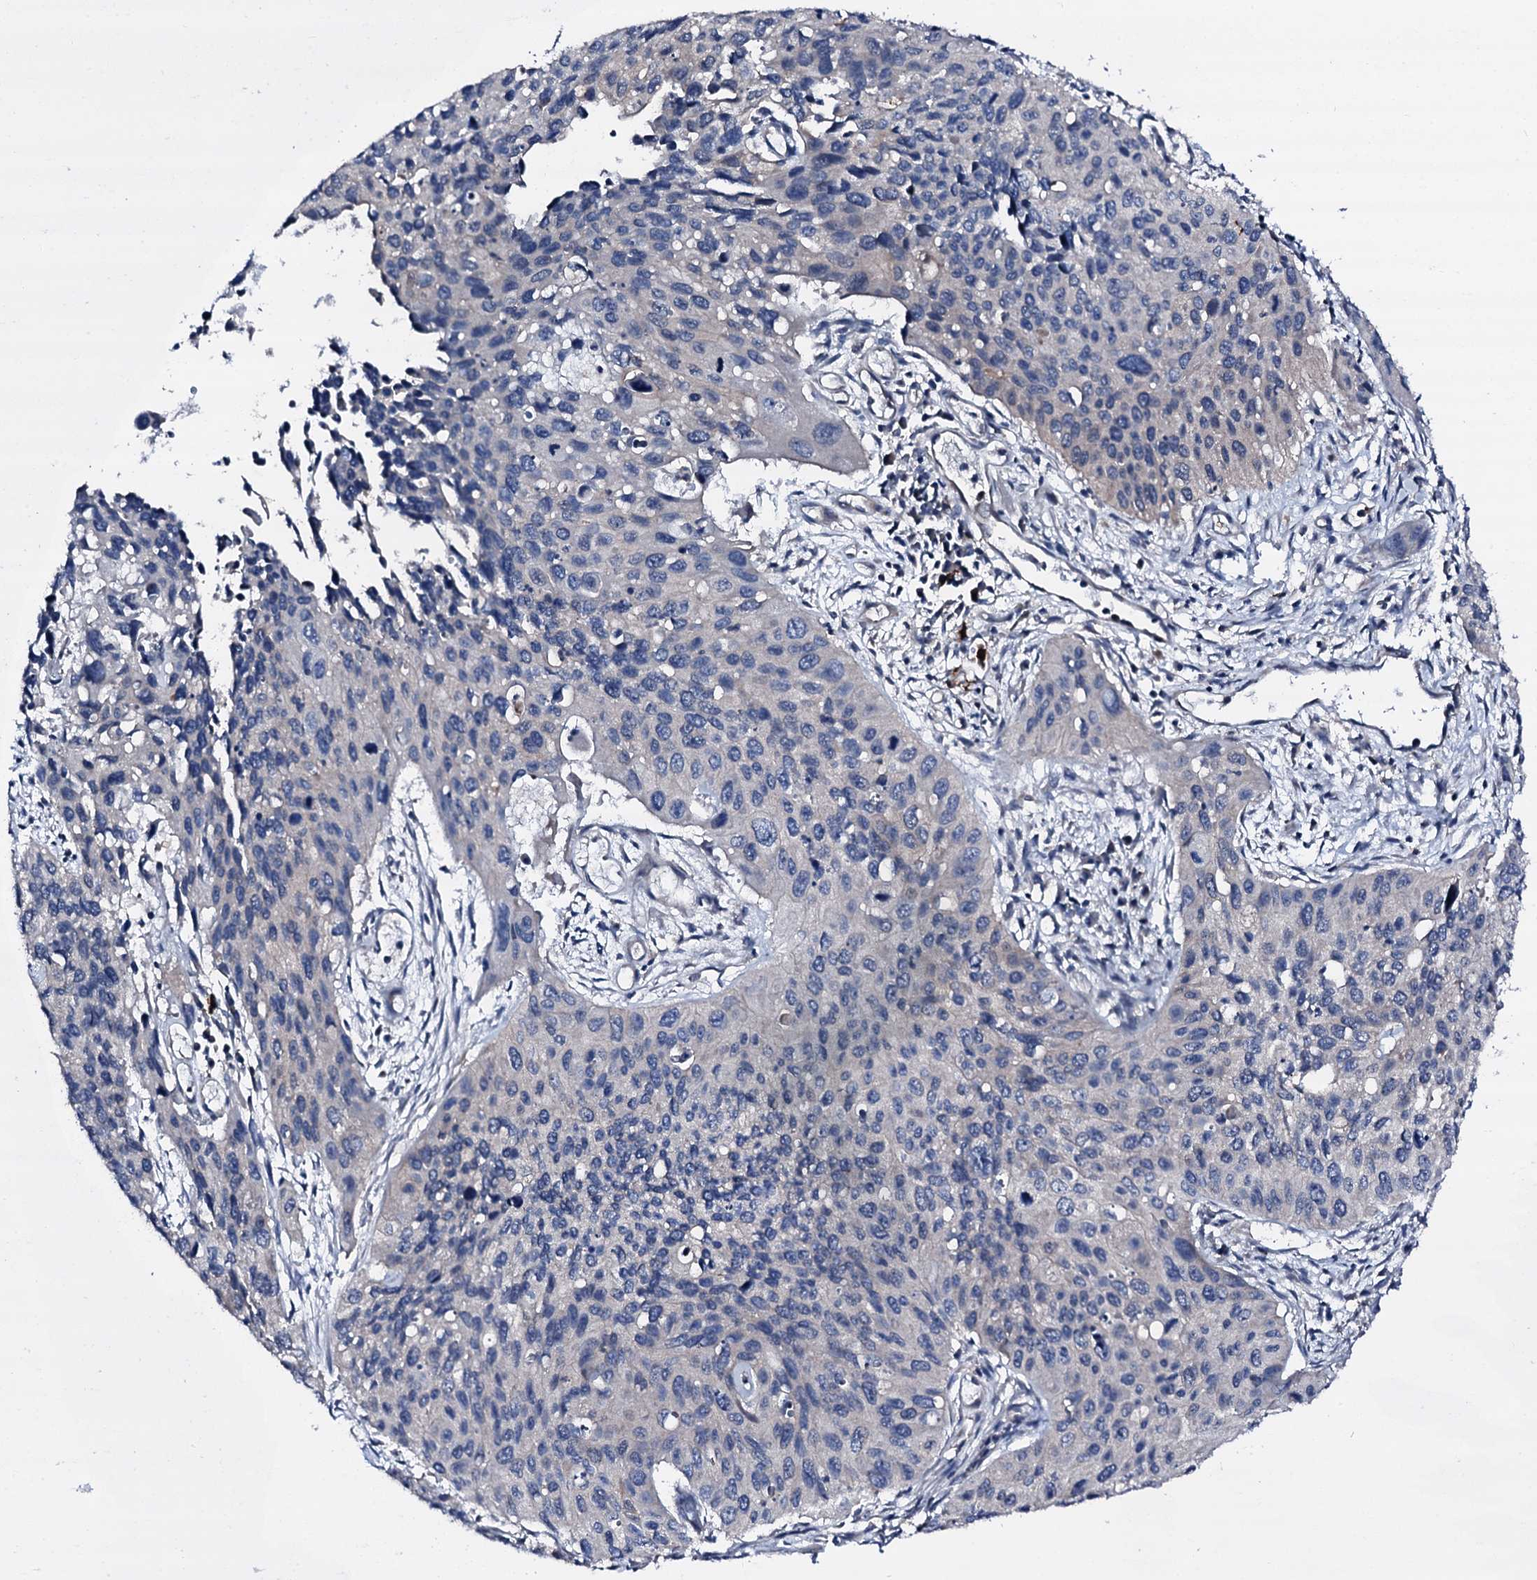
{"staining": {"intensity": "negative", "quantity": "none", "location": "none"}, "tissue": "cervical cancer", "cell_type": "Tumor cells", "image_type": "cancer", "snomed": [{"axis": "morphology", "description": "Squamous cell carcinoma, NOS"}, {"axis": "topography", "description": "Cervix"}], "caption": "An IHC histopathology image of cervical cancer (squamous cell carcinoma) is shown. There is no staining in tumor cells of cervical cancer (squamous cell carcinoma). Brightfield microscopy of immunohistochemistry (IHC) stained with DAB (brown) and hematoxylin (blue), captured at high magnification.", "gene": "TRAFD1", "patient": {"sex": "female", "age": 55}}